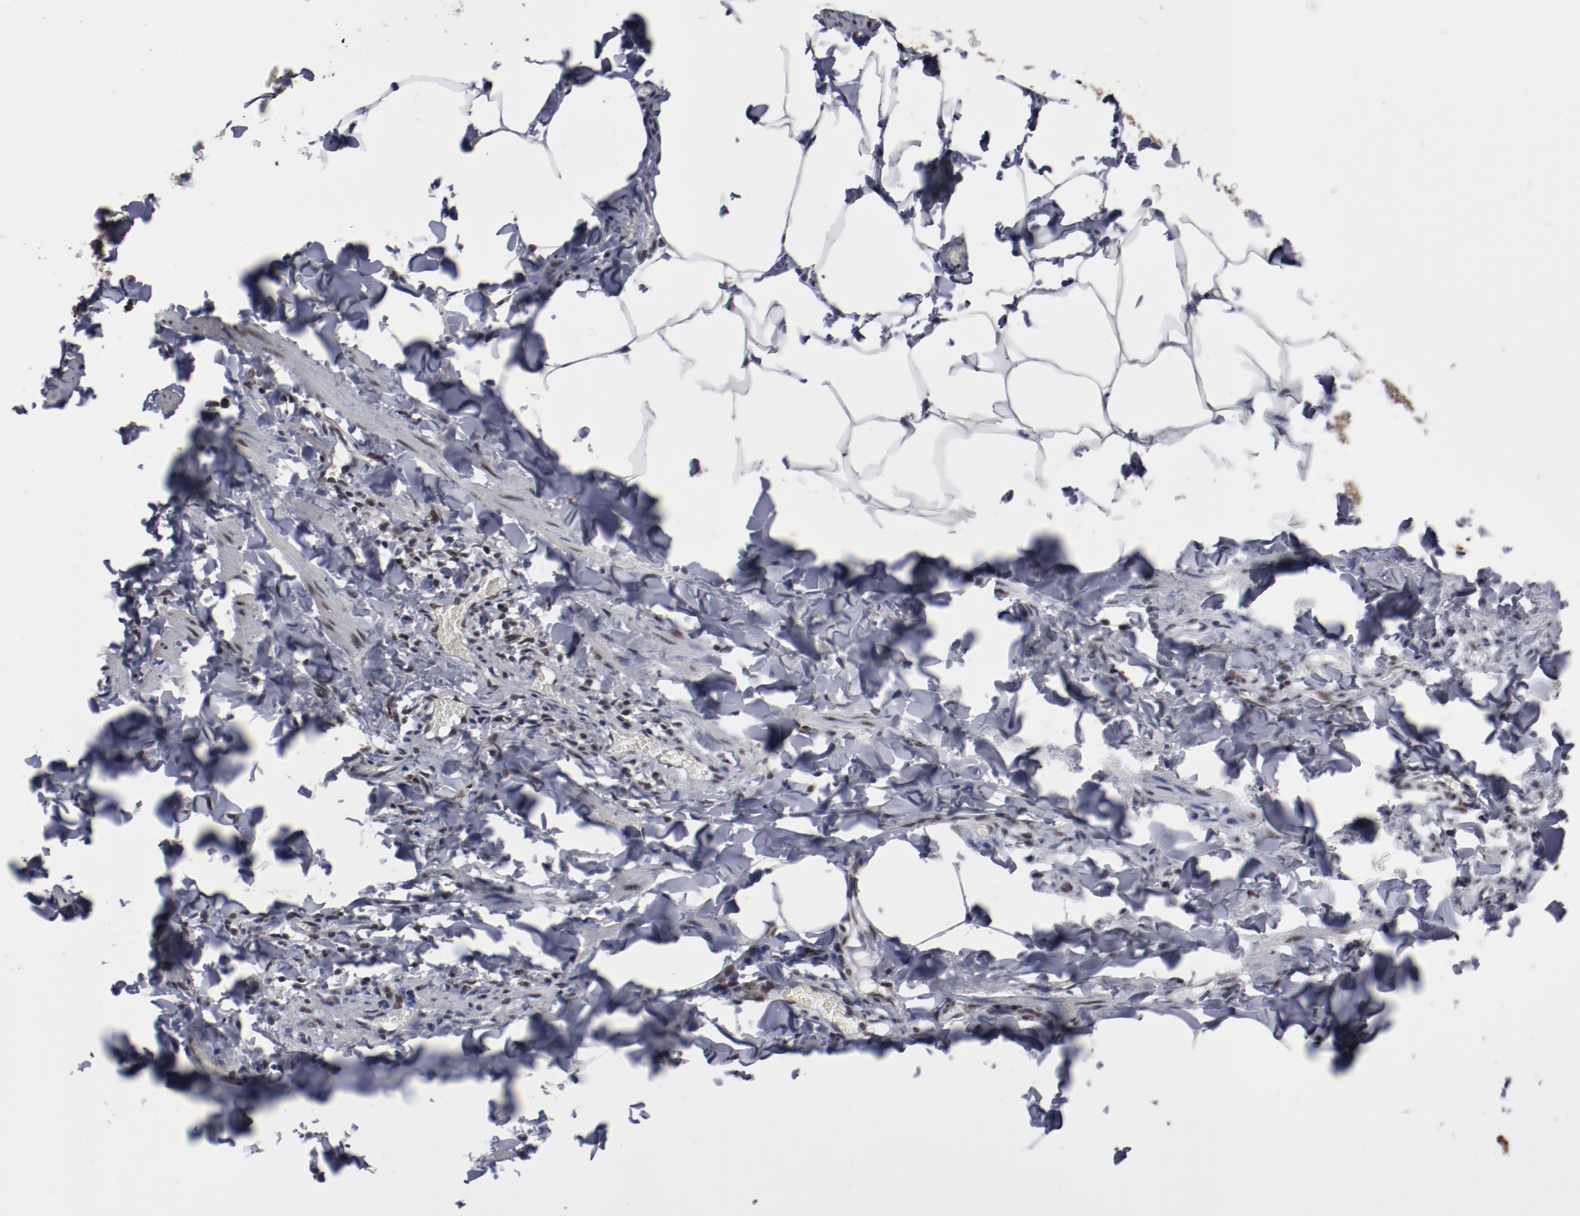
{"staining": {"intensity": "moderate", "quantity": ">75%", "location": "nuclear"}, "tissue": "adipose tissue", "cell_type": "Adipocytes", "image_type": "normal", "snomed": [{"axis": "morphology", "description": "Normal tissue, NOS"}, {"axis": "topography", "description": "Vascular tissue"}], "caption": "Human adipose tissue stained for a protein (brown) shows moderate nuclear positive positivity in approximately >75% of adipocytes.", "gene": "AKT1", "patient": {"sex": "male", "age": 41}}